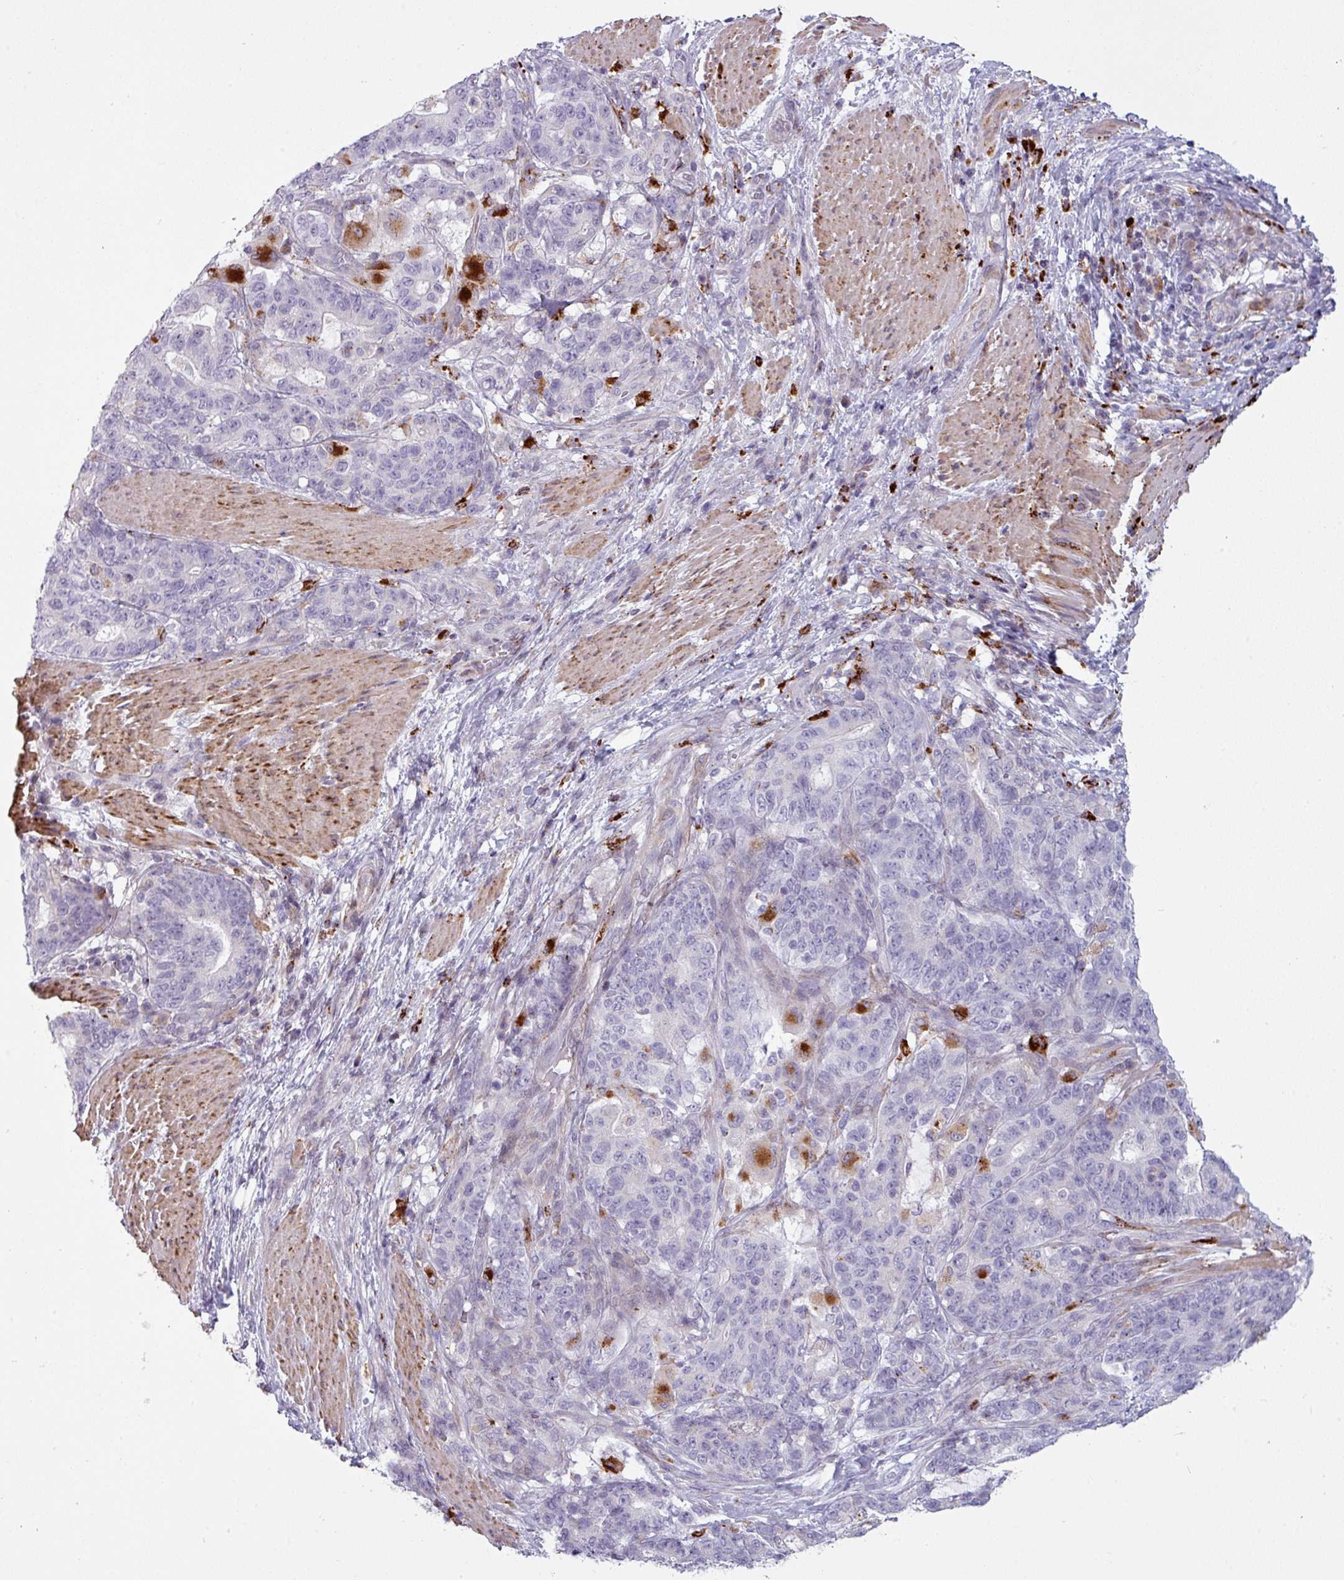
{"staining": {"intensity": "moderate", "quantity": "<25%", "location": "cytoplasmic/membranous"}, "tissue": "stomach cancer", "cell_type": "Tumor cells", "image_type": "cancer", "snomed": [{"axis": "morphology", "description": "Normal tissue, NOS"}, {"axis": "morphology", "description": "Adenocarcinoma, NOS"}, {"axis": "topography", "description": "Stomach"}], "caption": "Adenocarcinoma (stomach) stained with DAB (3,3'-diaminobenzidine) IHC displays low levels of moderate cytoplasmic/membranous positivity in about <25% of tumor cells.", "gene": "MAP7D2", "patient": {"sex": "female", "age": 64}}